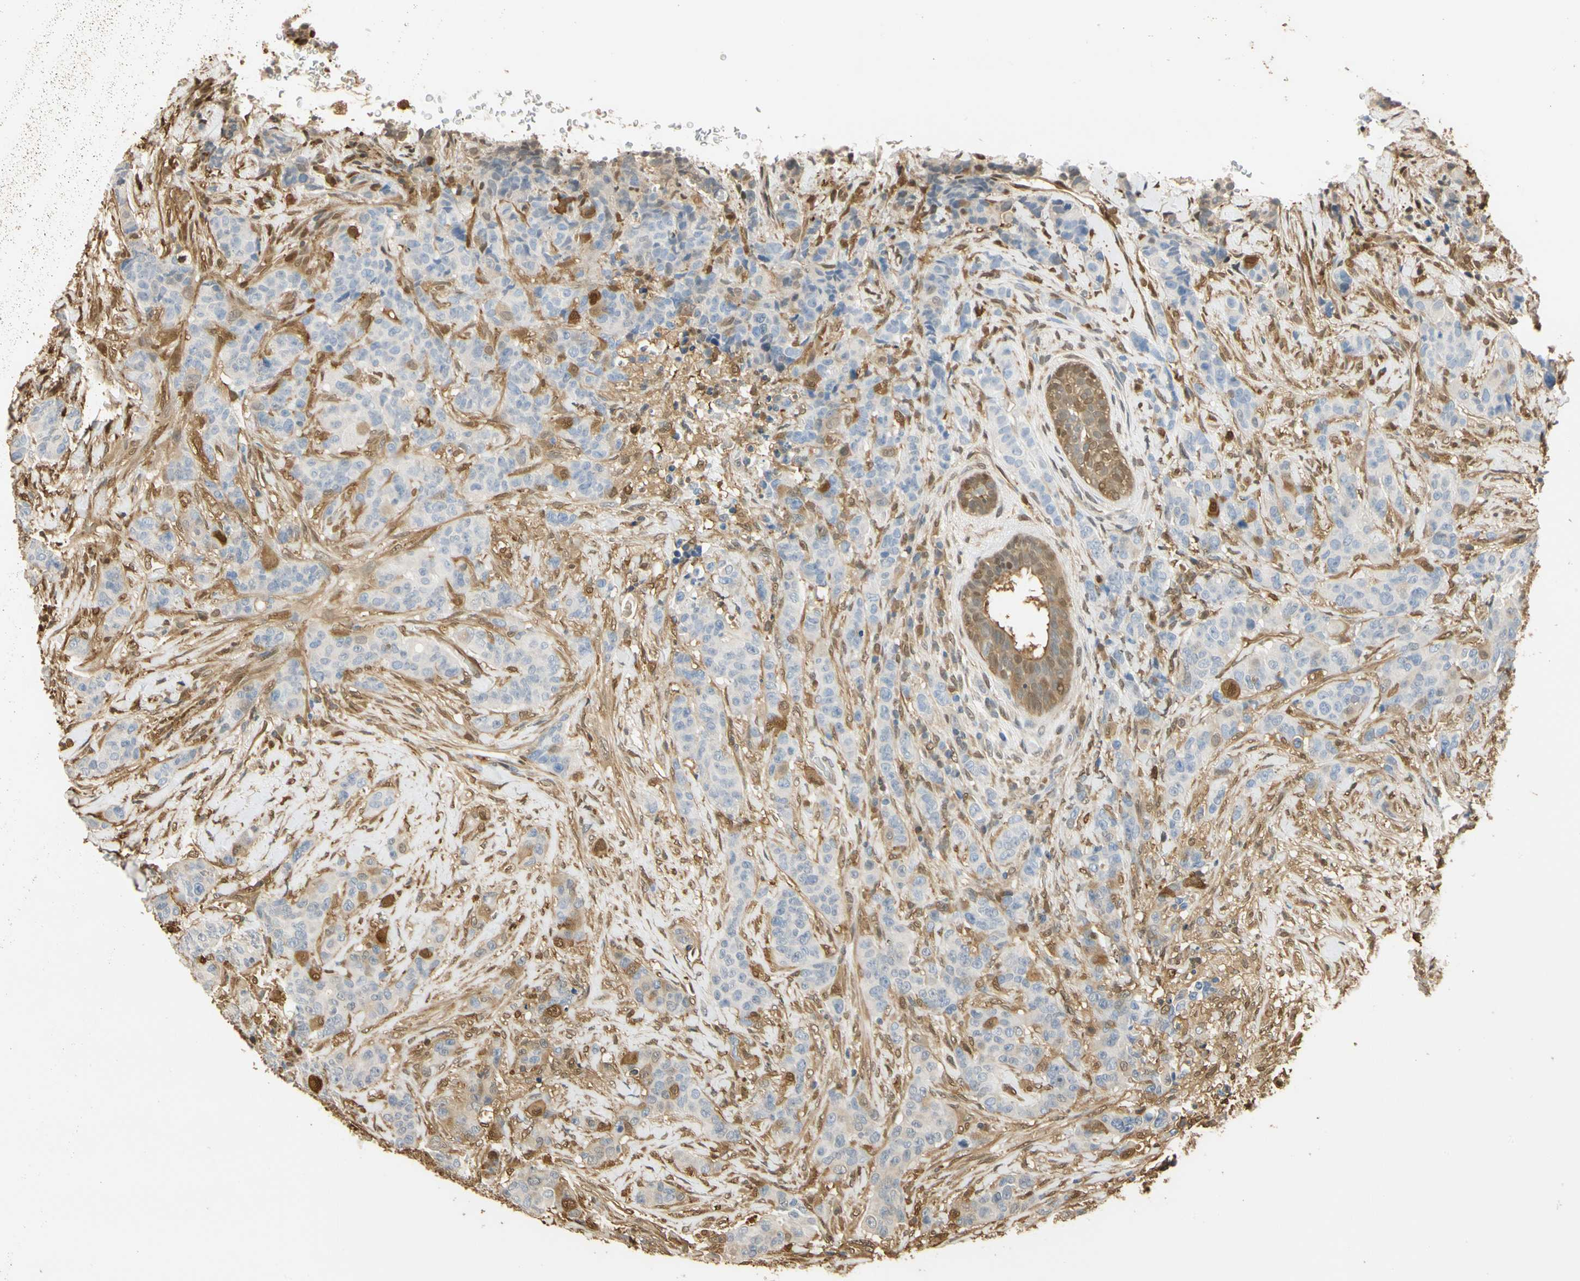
{"staining": {"intensity": "weak", "quantity": "<25%", "location": "cytoplasmic/membranous"}, "tissue": "breast cancer", "cell_type": "Tumor cells", "image_type": "cancer", "snomed": [{"axis": "morphology", "description": "Duct carcinoma"}, {"axis": "topography", "description": "Breast"}], "caption": "A histopathology image of human breast cancer is negative for staining in tumor cells.", "gene": "S100A6", "patient": {"sex": "female", "age": 40}}